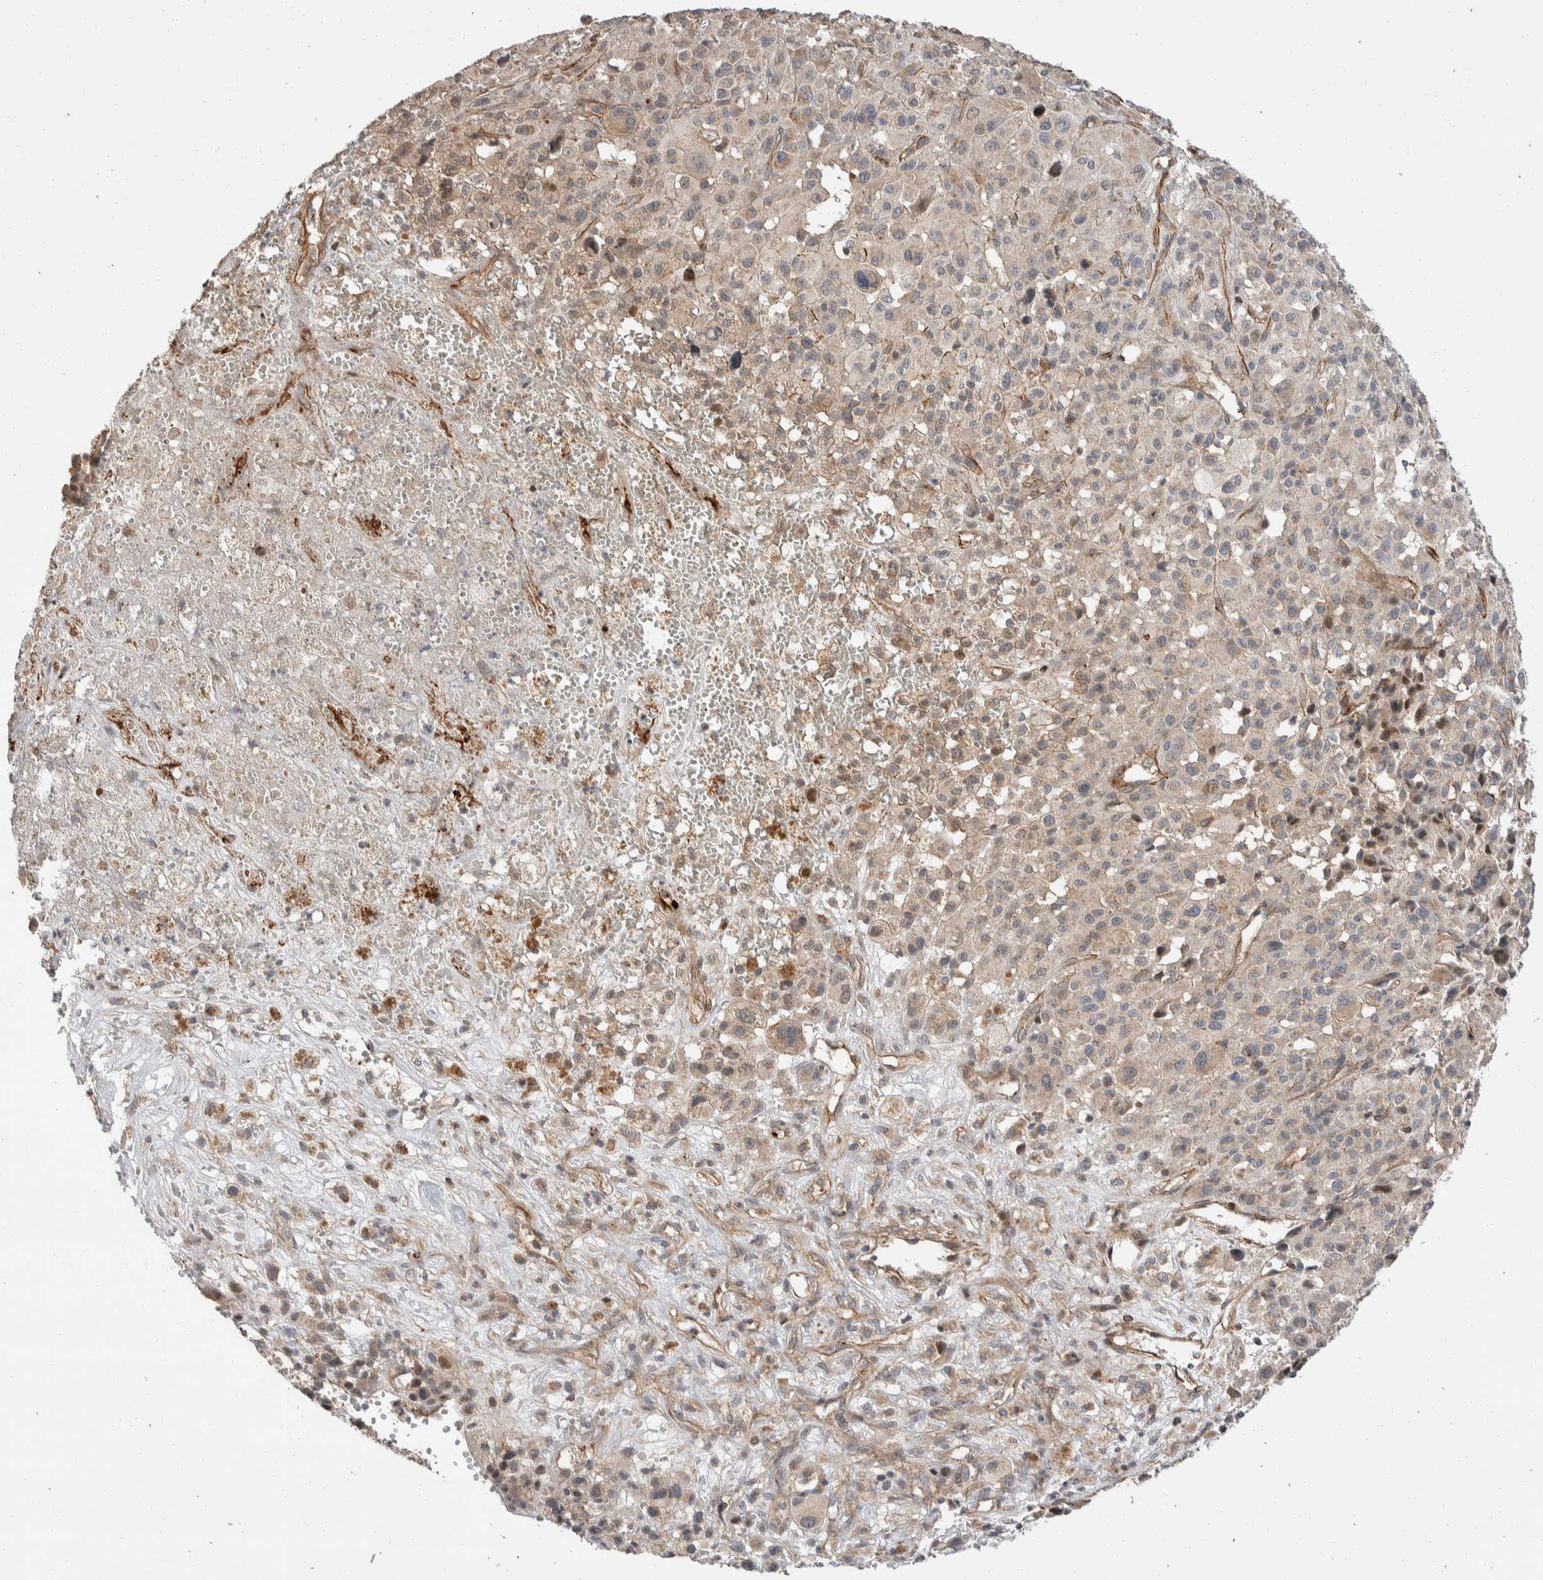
{"staining": {"intensity": "weak", "quantity": ">75%", "location": "cytoplasmic/membranous"}, "tissue": "melanoma", "cell_type": "Tumor cells", "image_type": "cancer", "snomed": [{"axis": "morphology", "description": "Malignant melanoma, Metastatic site"}, {"axis": "topography", "description": "Skin"}], "caption": "Melanoma stained with IHC reveals weak cytoplasmic/membranous expression in about >75% of tumor cells. (DAB = brown stain, brightfield microscopy at high magnification).", "gene": "ERC1", "patient": {"sex": "female", "age": 74}}